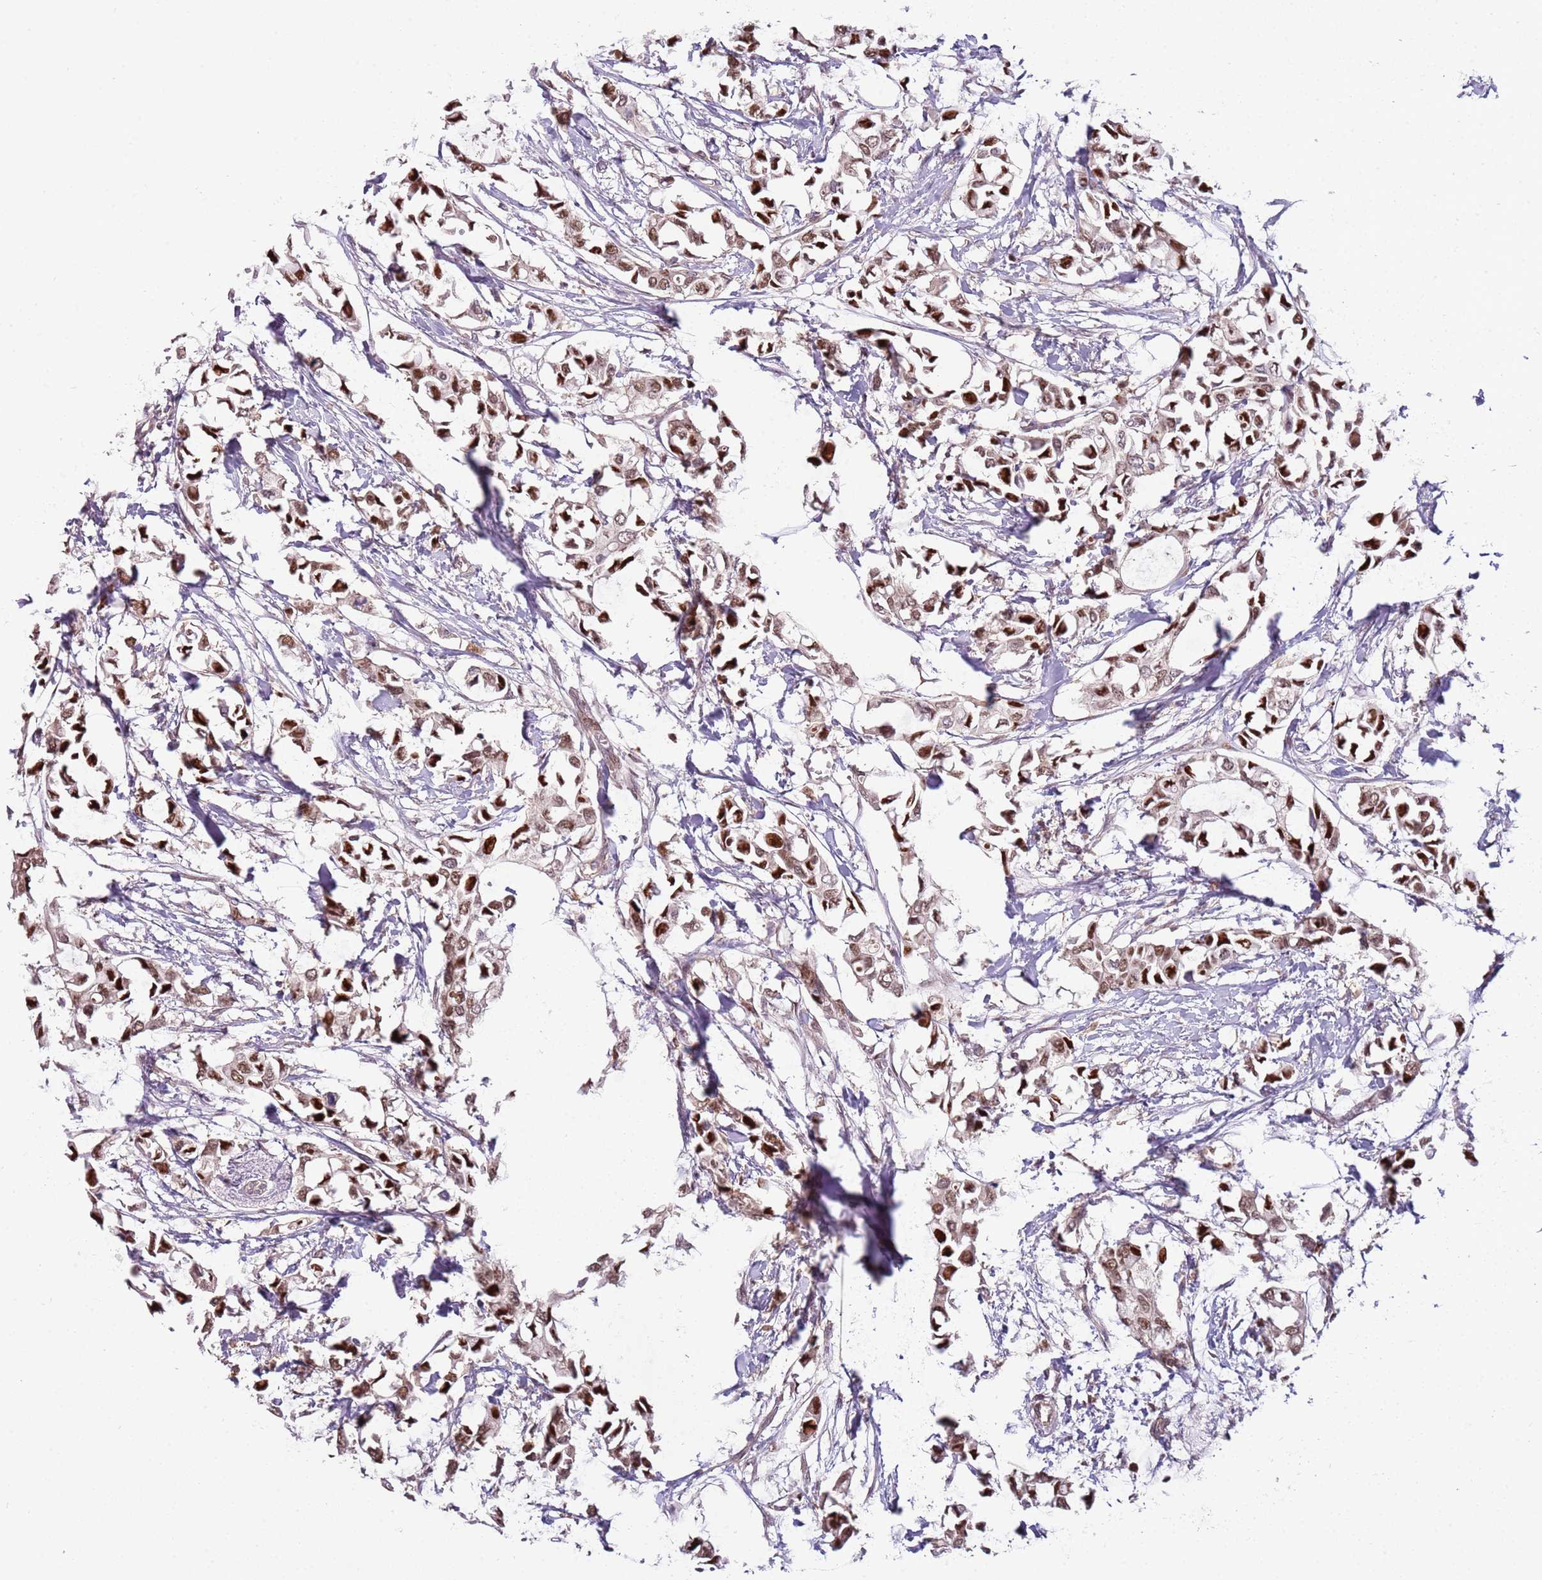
{"staining": {"intensity": "strong", "quantity": ">75%", "location": "nuclear"}, "tissue": "breast cancer", "cell_type": "Tumor cells", "image_type": "cancer", "snomed": [{"axis": "morphology", "description": "Duct carcinoma"}, {"axis": "topography", "description": "Breast"}], "caption": "An immunohistochemistry (IHC) micrograph of neoplastic tissue is shown. Protein staining in brown highlights strong nuclear positivity in breast cancer within tumor cells.", "gene": "GSTO2", "patient": {"sex": "female", "age": 41}}